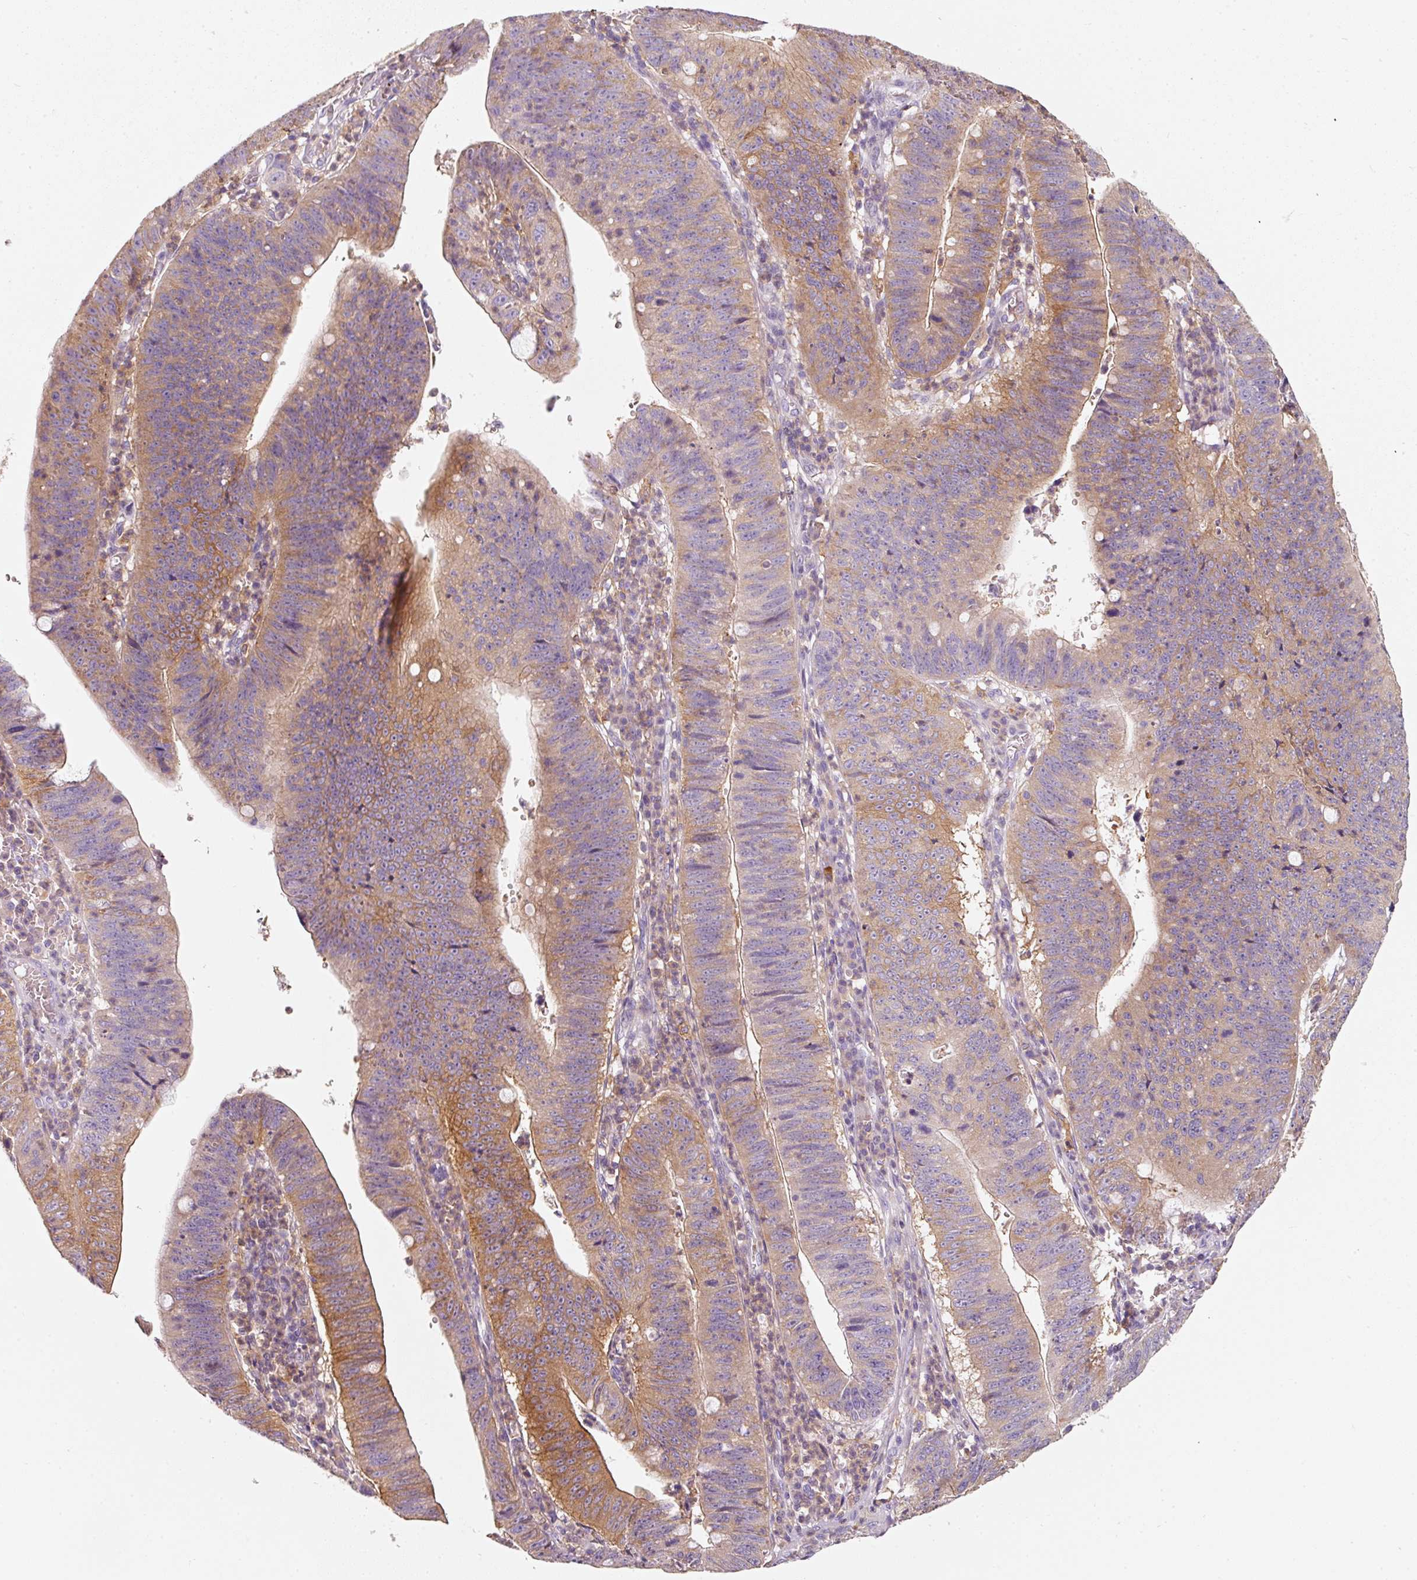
{"staining": {"intensity": "moderate", "quantity": "25%-75%", "location": "cytoplasmic/membranous"}, "tissue": "stomach cancer", "cell_type": "Tumor cells", "image_type": "cancer", "snomed": [{"axis": "morphology", "description": "Adenocarcinoma, NOS"}, {"axis": "topography", "description": "Stomach"}], "caption": "Immunohistochemical staining of stomach cancer exhibits medium levels of moderate cytoplasmic/membranous staining in approximately 25%-75% of tumor cells.", "gene": "IQGAP2", "patient": {"sex": "male", "age": 59}}